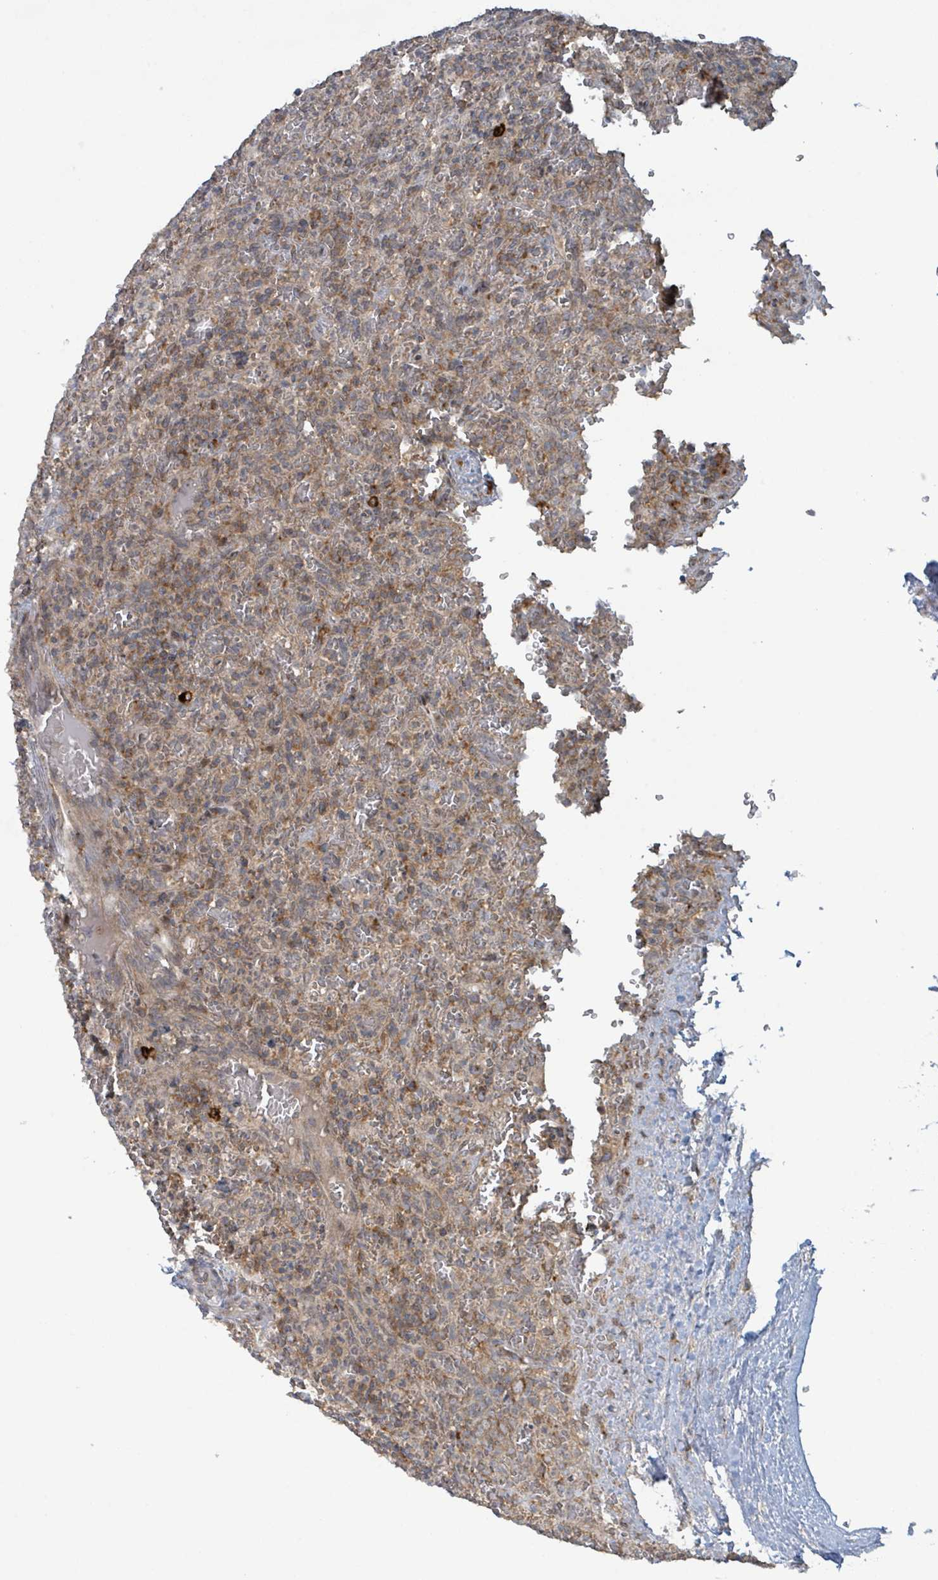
{"staining": {"intensity": "moderate", "quantity": ">75%", "location": "cytoplasmic/membranous"}, "tissue": "lymphoma", "cell_type": "Tumor cells", "image_type": "cancer", "snomed": [{"axis": "morphology", "description": "Malignant lymphoma, non-Hodgkin's type, Low grade"}, {"axis": "topography", "description": "Spleen"}], "caption": "Protein expression analysis of malignant lymphoma, non-Hodgkin's type (low-grade) exhibits moderate cytoplasmic/membranous positivity in approximately >75% of tumor cells. Using DAB (brown) and hematoxylin (blue) stains, captured at high magnification using brightfield microscopy.", "gene": "OR51E1", "patient": {"sex": "female", "age": 64}}